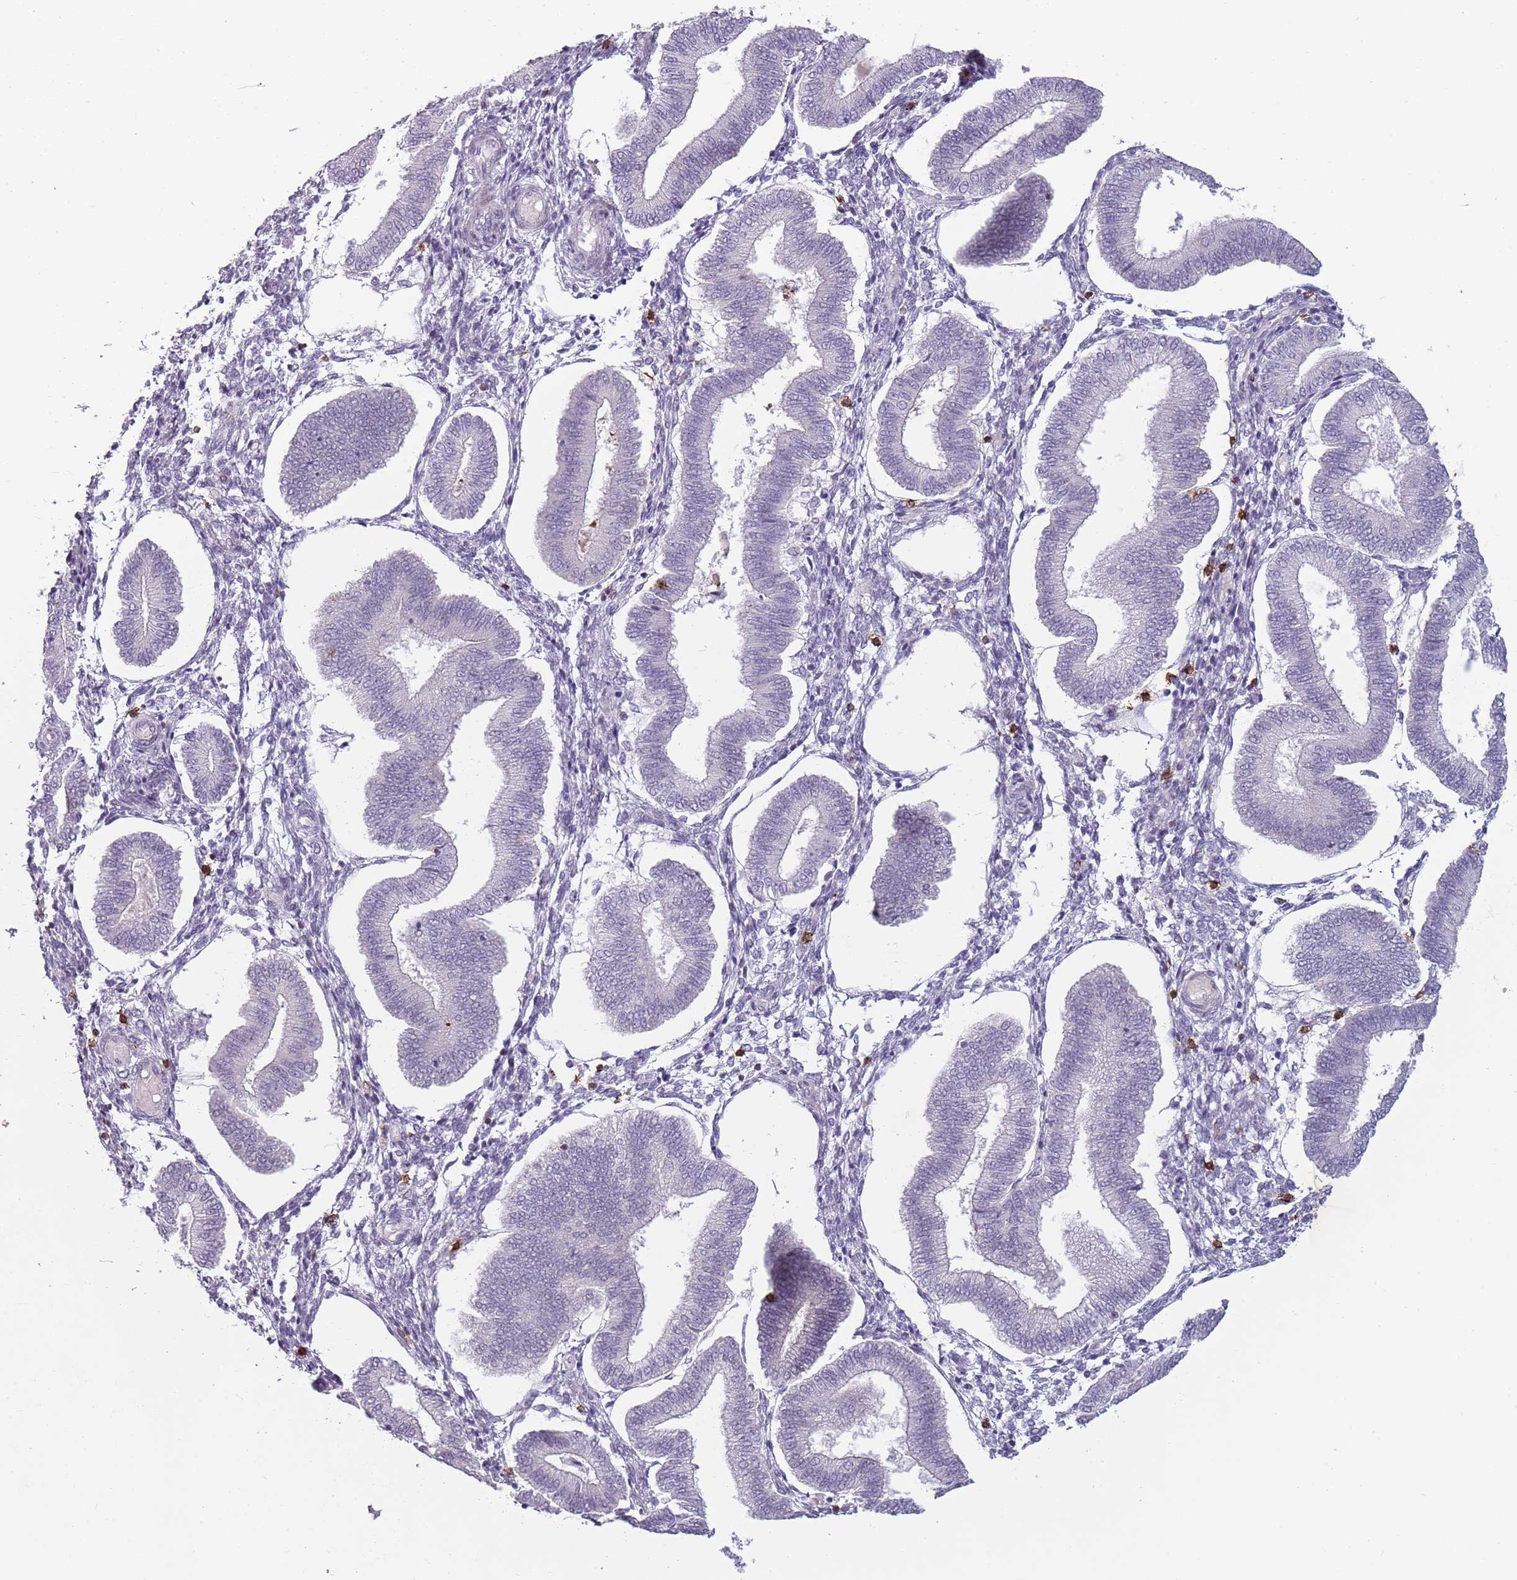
{"staining": {"intensity": "negative", "quantity": "none", "location": "none"}, "tissue": "endometrium", "cell_type": "Cells in endometrial stroma", "image_type": "normal", "snomed": [{"axis": "morphology", "description": "Normal tissue, NOS"}, {"axis": "topography", "description": "Endometrium"}], "caption": "This is a micrograph of immunohistochemistry (IHC) staining of benign endometrium, which shows no staining in cells in endometrial stroma.", "gene": "ZNF583", "patient": {"sex": "female", "age": 39}}